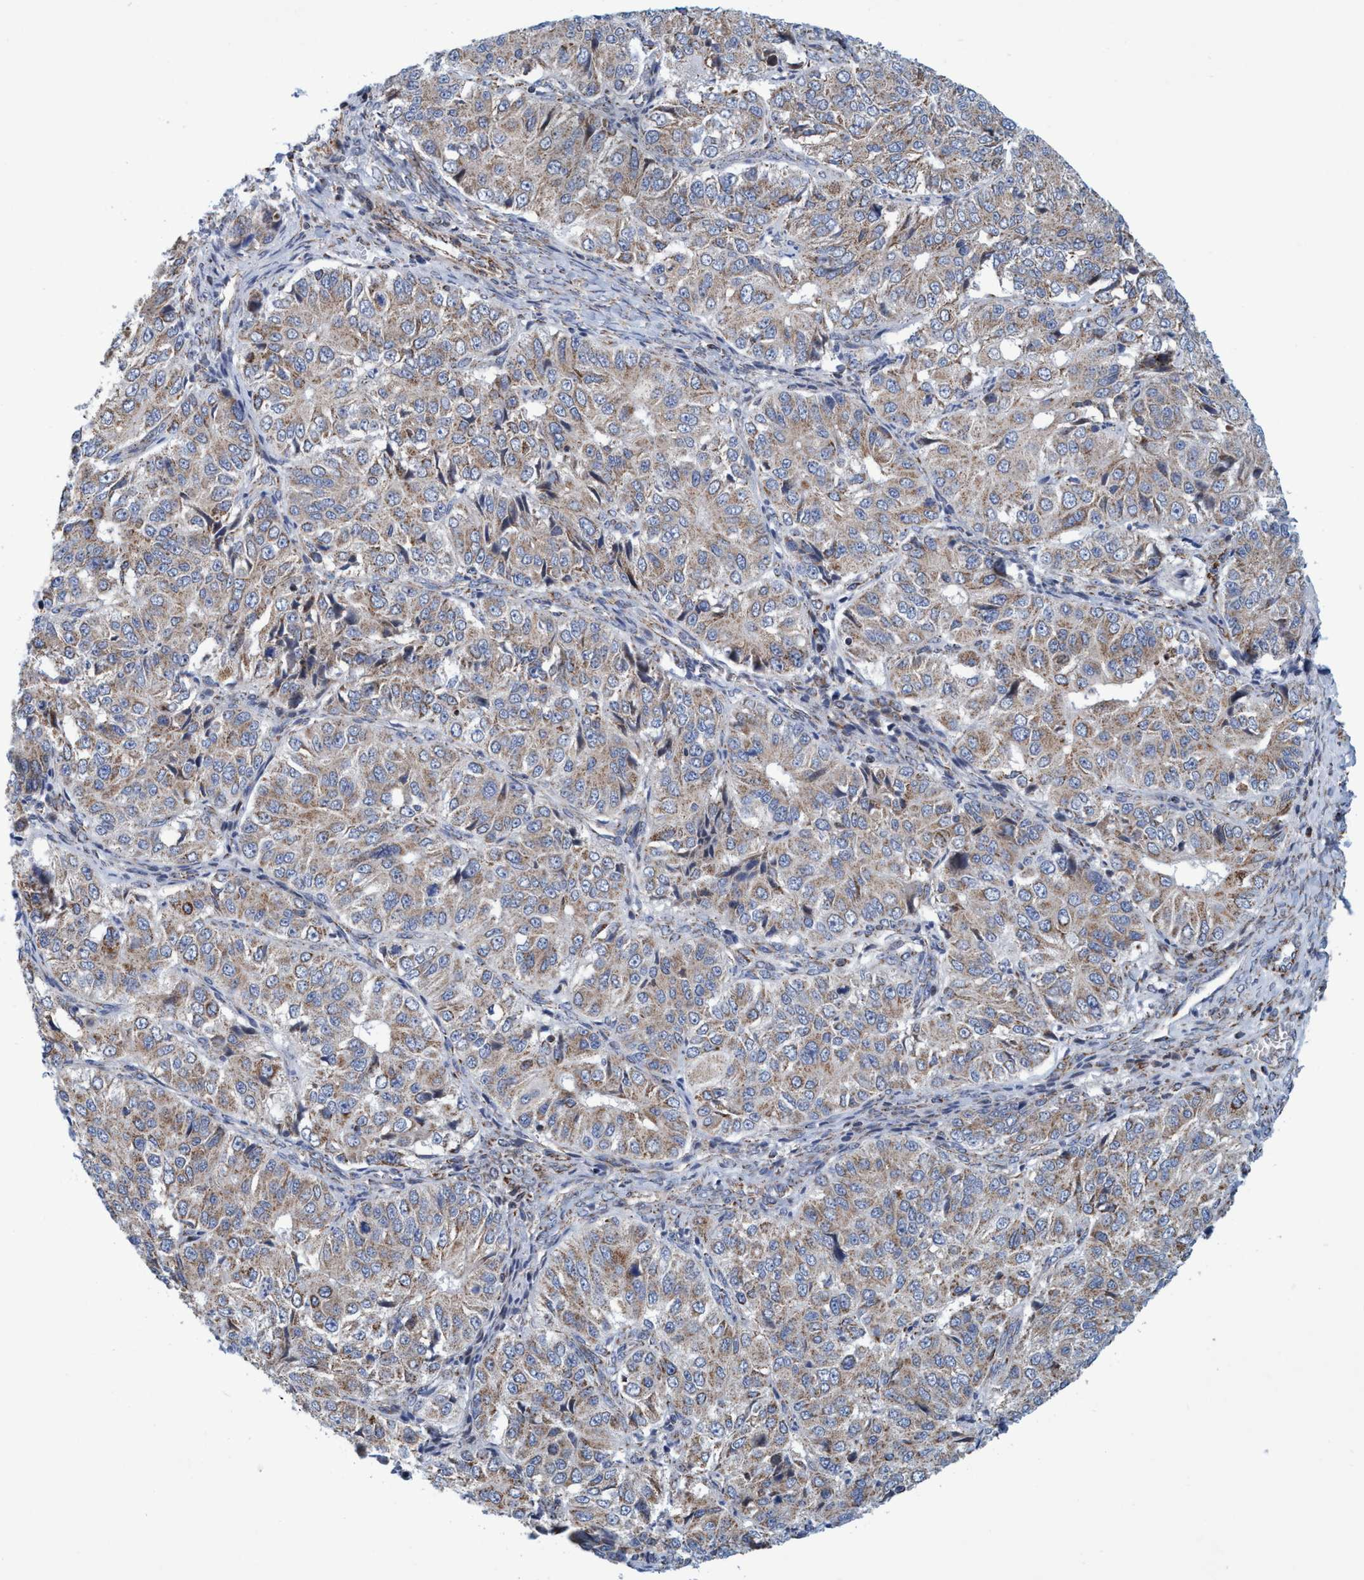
{"staining": {"intensity": "weak", "quantity": ">75%", "location": "cytoplasmic/membranous"}, "tissue": "ovarian cancer", "cell_type": "Tumor cells", "image_type": "cancer", "snomed": [{"axis": "morphology", "description": "Carcinoma, endometroid"}, {"axis": "topography", "description": "Ovary"}], "caption": "This image exhibits immunohistochemistry staining of endometroid carcinoma (ovarian), with low weak cytoplasmic/membranous expression in approximately >75% of tumor cells.", "gene": "POLR1F", "patient": {"sex": "female", "age": 51}}